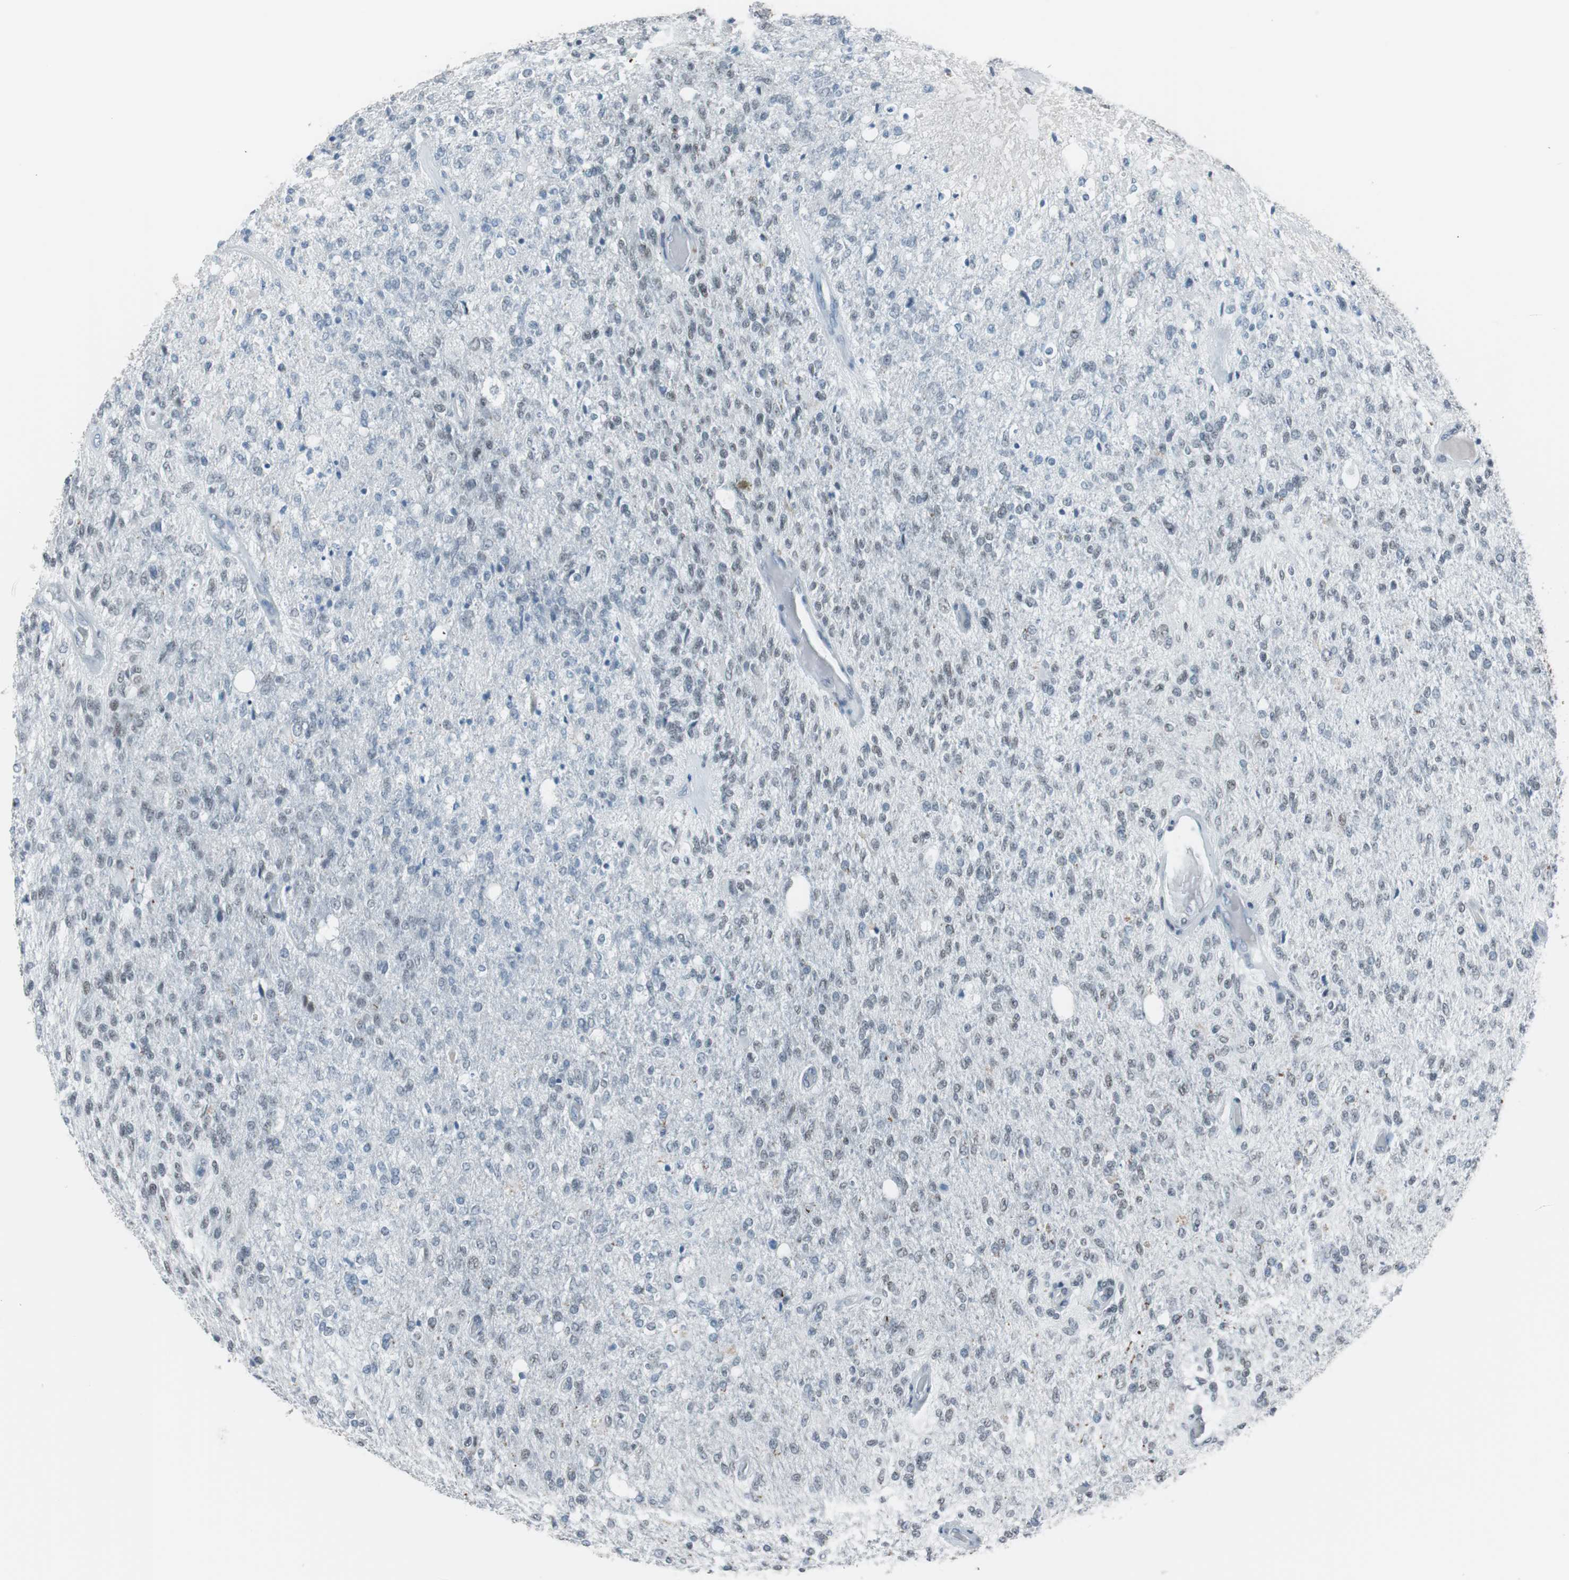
{"staining": {"intensity": "negative", "quantity": "none", "location": "none"}, "tissue": "glioma", "cell_type": "Tumor cells", "image_type": "cancer", "snomed": [{"axis": "morphology", "description": "Normal tissue, NOS"}, {"axis": "morphology", "description": "Glioma, malignant, High grade"}, {"axis": "topography", "description": "Cerebral cortex"}], "caption": "Protein analysis of glioma reveals no significant positivity in tumor cells.", "gene": "ARID1A", "patient": {"sex": "male", "age": 77}}